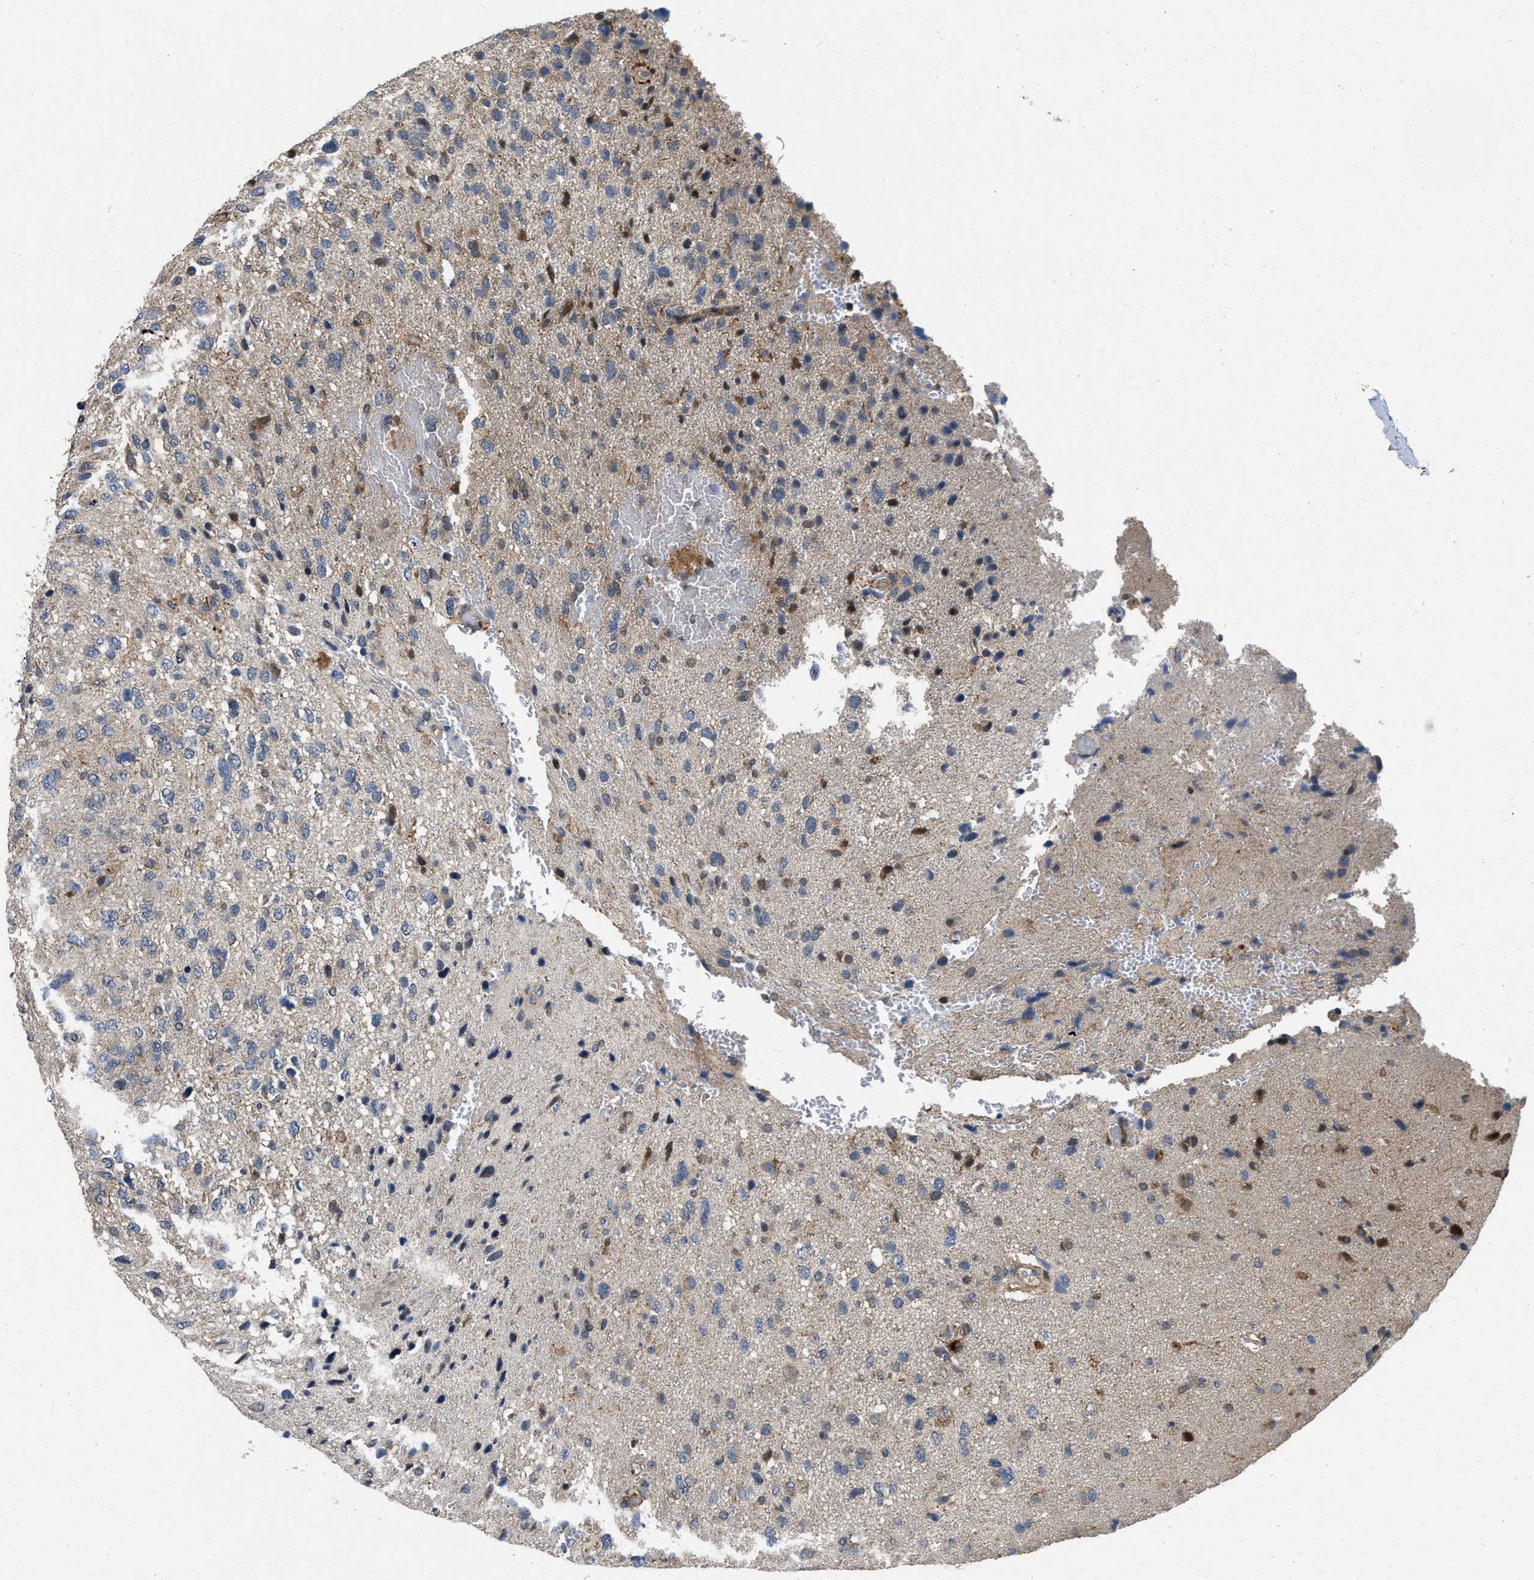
{"staining": {"intensity": "weak", "quantity": "<25%", "location": "cytoplasmic/membranous"}, "tissue": "glioma", "cell_type": "Tumor cells", "image_type": "cancer", "snomed": [{"axis": "morphology", "description": "Glioma, malignant, High grade"}, {"axis": "topography", "description": "Brain"}], "caption": "Malignant high-grade glioma stained for a protein using IHC reveals no staining tumor cells.", "gene": "PRDM14", "patient": {"sex": "female", "age": 58}}